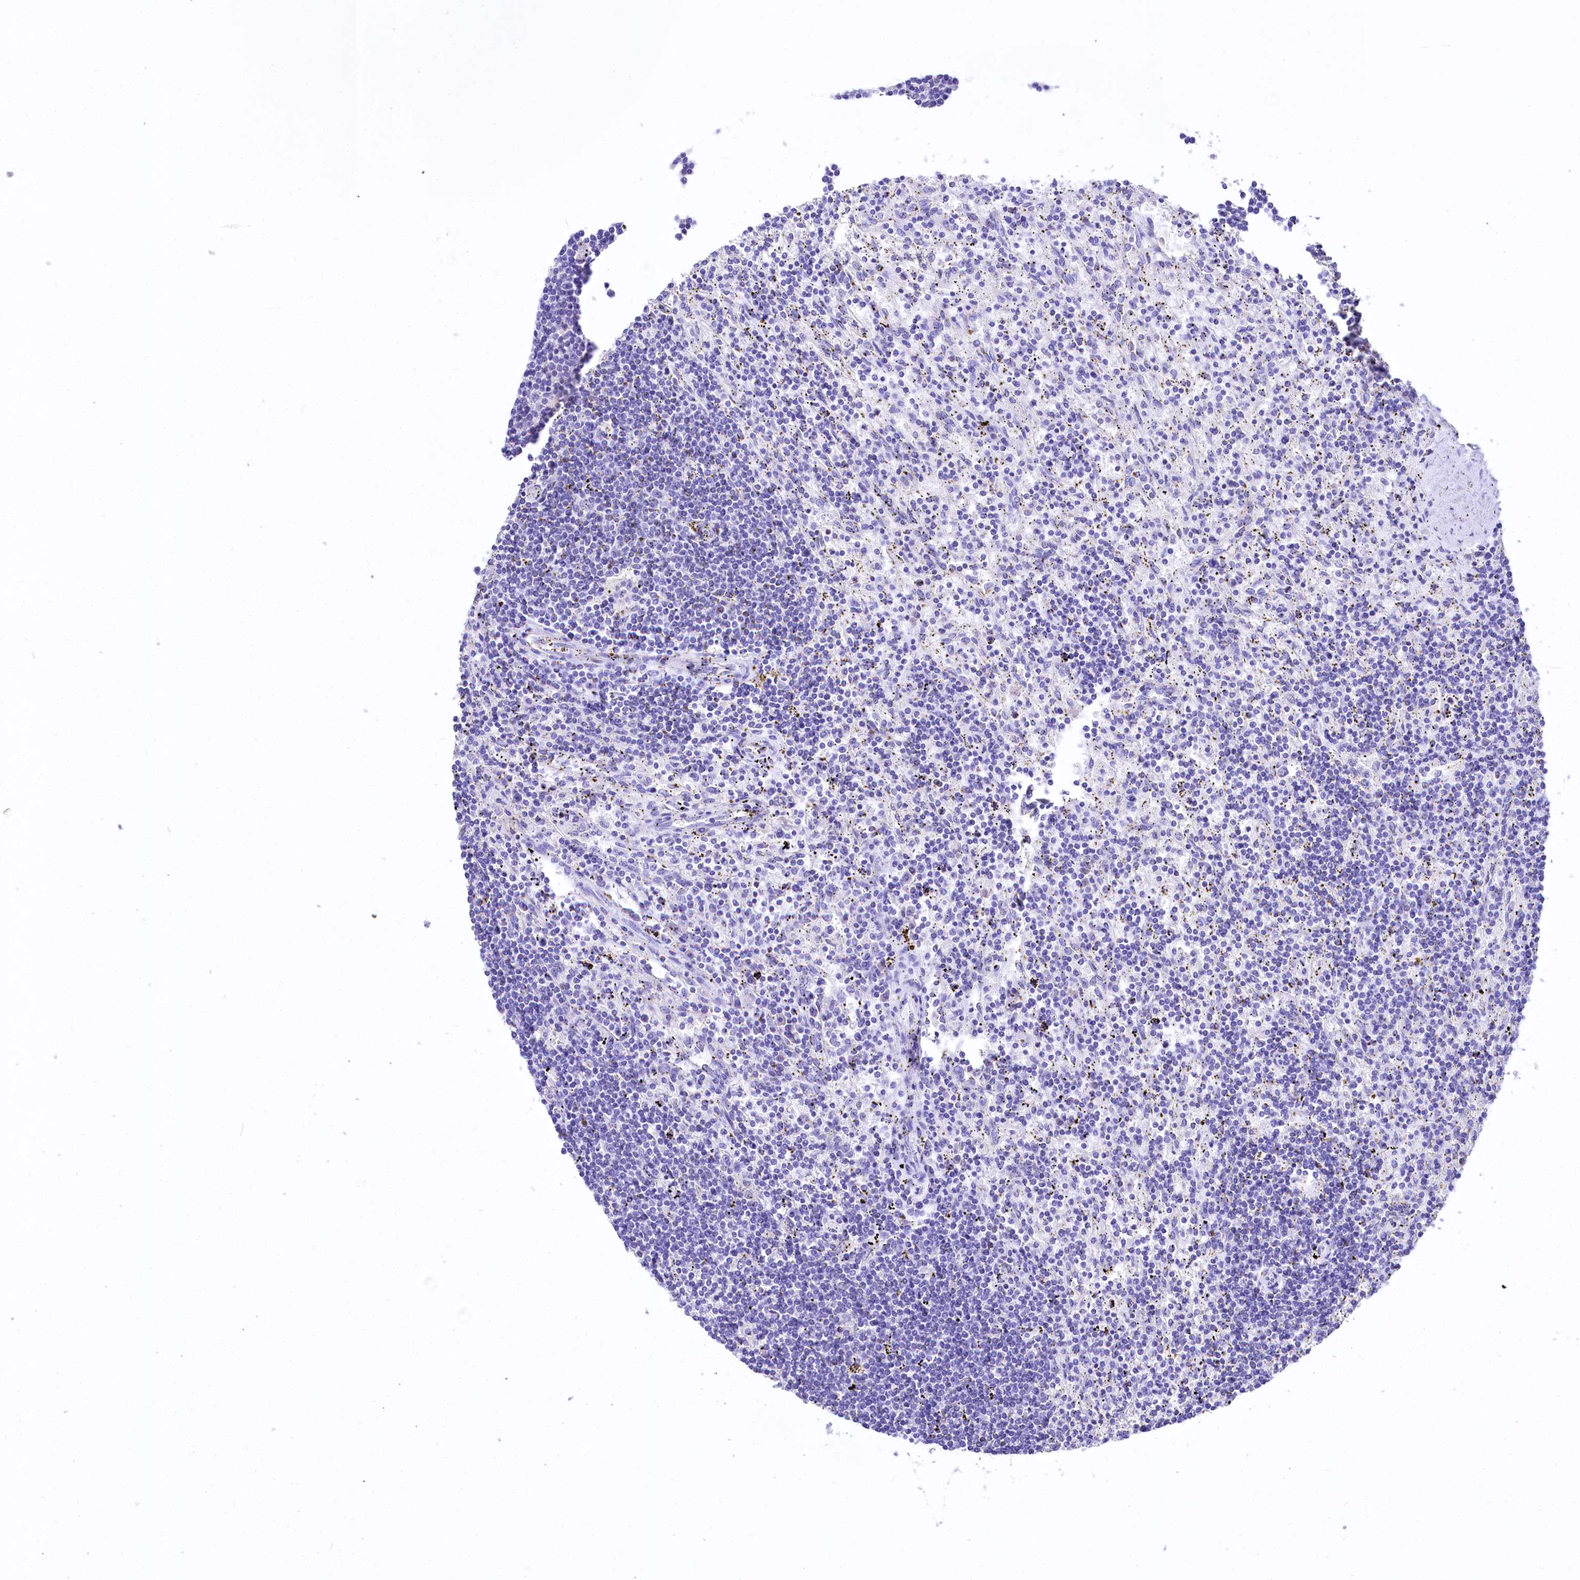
{"staining": {"intensity": "negative", "quantity": "none", "location": "none"}, "tissue": "lymphoma", "cell_type": "Tumor cells", "image_type": "cancer", "snomed": [{"axis": "morphology", "description": "Malignant lymphoma, non-Hodgkin's type, Low grade"}, {"axis": "topography", "description": "Spleen"}], "caption": "High power microscopy micrograph of an immunohistochemistry image of lymphoma, revealing no significant positivity in tumor cells.", "gene": "A2ML1", "patient": {"sex": "male", "age": 76}}